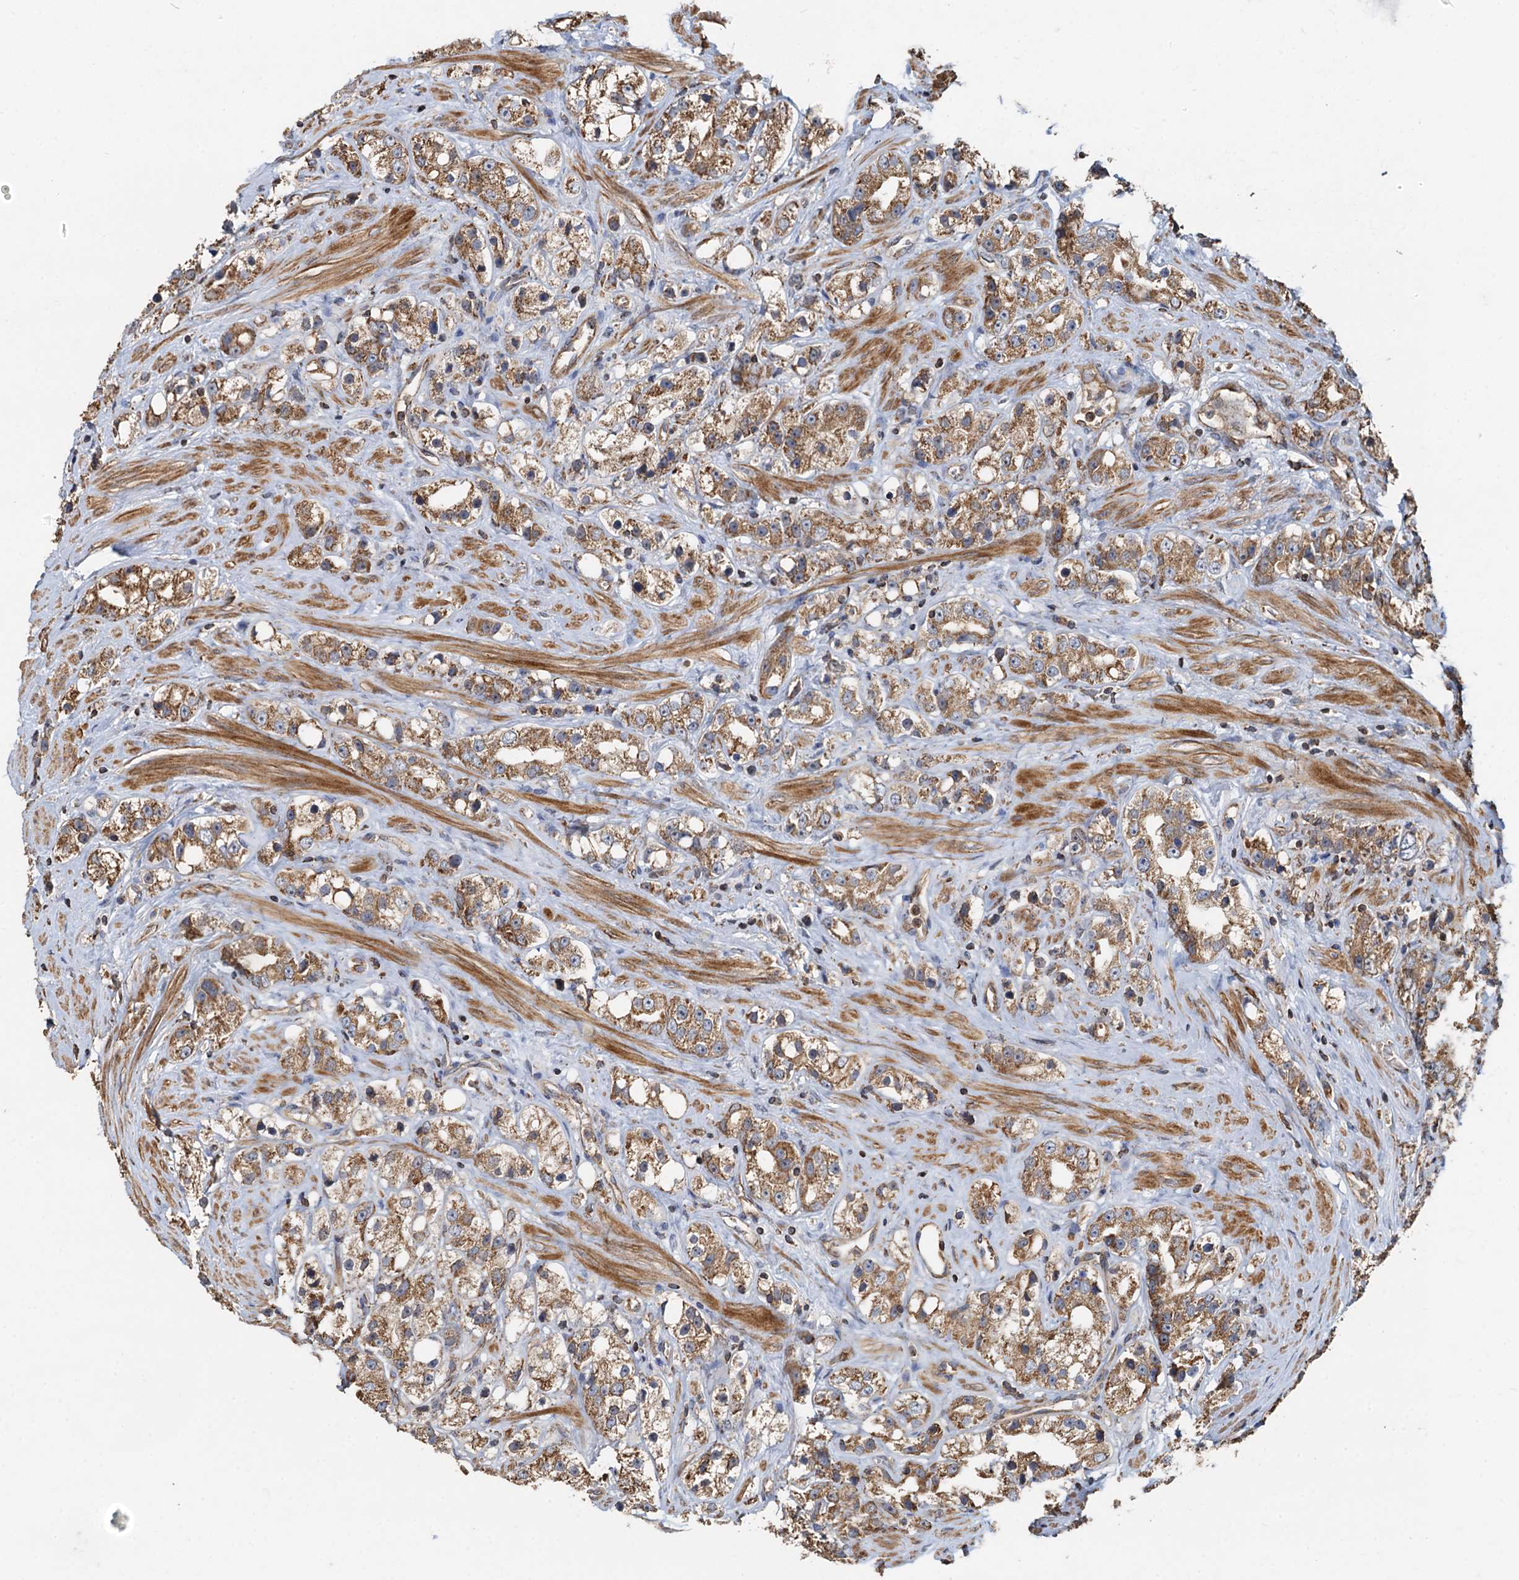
{"staining": {"intensity": "moderate", "quantity": ">75%", "location": "cytoplasmic/membranous"}, "tissue": "prostate cancer", "cell_type": "Tumor cells", "image_type": "cancer", "snomed": [{"axis": "morphology", "description": "Adenocarcinoma, NOS"}, {"axis": "topography", "description": "Prostate"}], "caption": "Prostate adenocarcinoma tissue shows moderate cytoplasmic/membranous staining in about >75% of tumor cells, visualized by immunohistochemistry.", "gene": "SDS", "patient": {"sex": "male", "age": 79}}